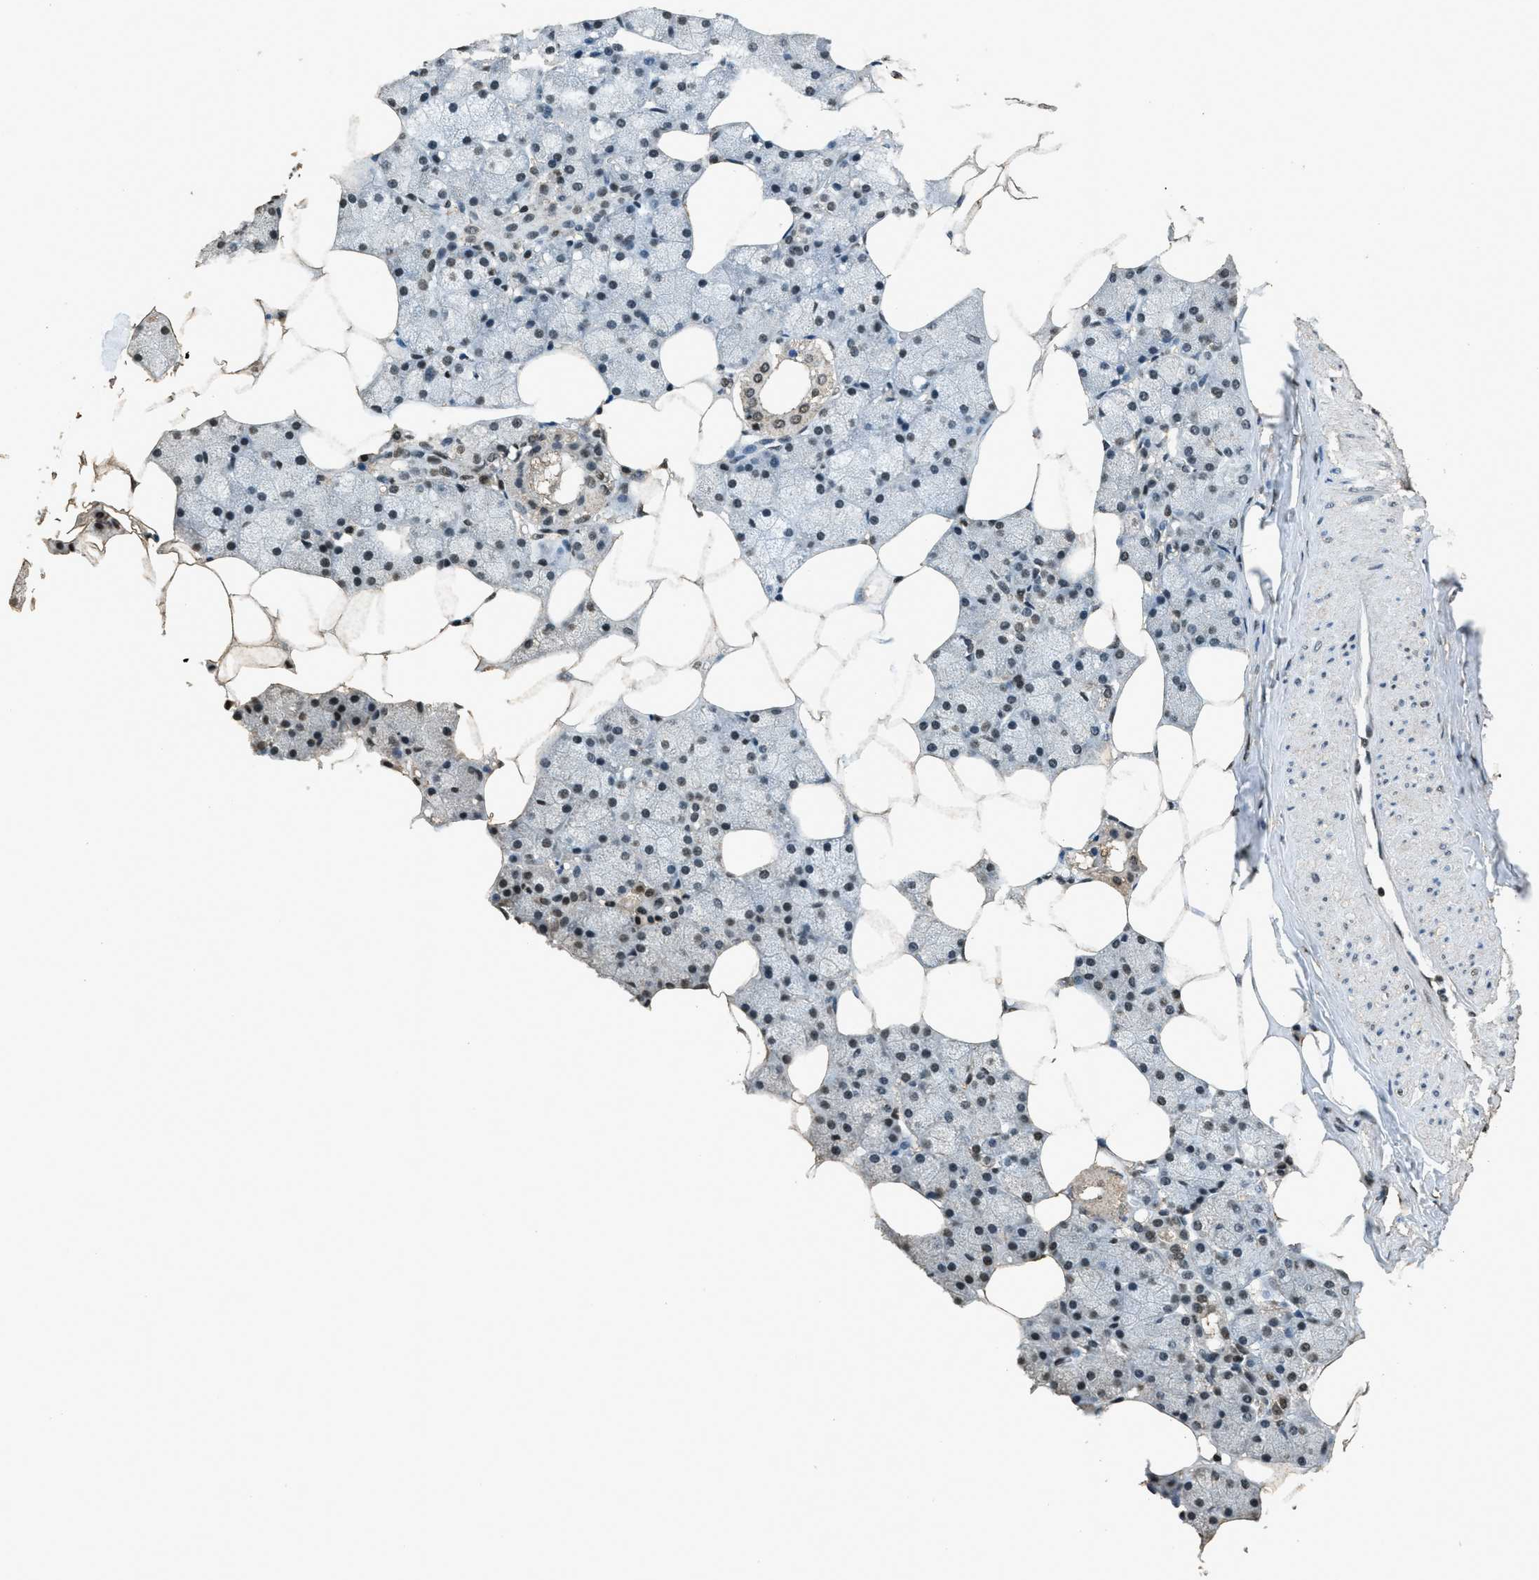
{"staining": {"intensity": "moderate", "quantity": ">75%", "location": "nuclear"}, "tissue": "salivary gland", "cell_type": "Glandular cells", "image_type": "normal", "snomed": [{"axis": "morphology", "description": "Normal tissue, NOS"}, {"axis": "topography", "description": "Salivary gland"}], "caption": "Protein analysis of unremarkable salivary gland shows moderate nuclear positivity in about >75% of glandular cells. (Stains: DAB in brown, nuclei in blue, Microscopy: brightfield microscopy at high magnification).", "gene": "MYB", "patient": {"sex": "male", "age": 62}}